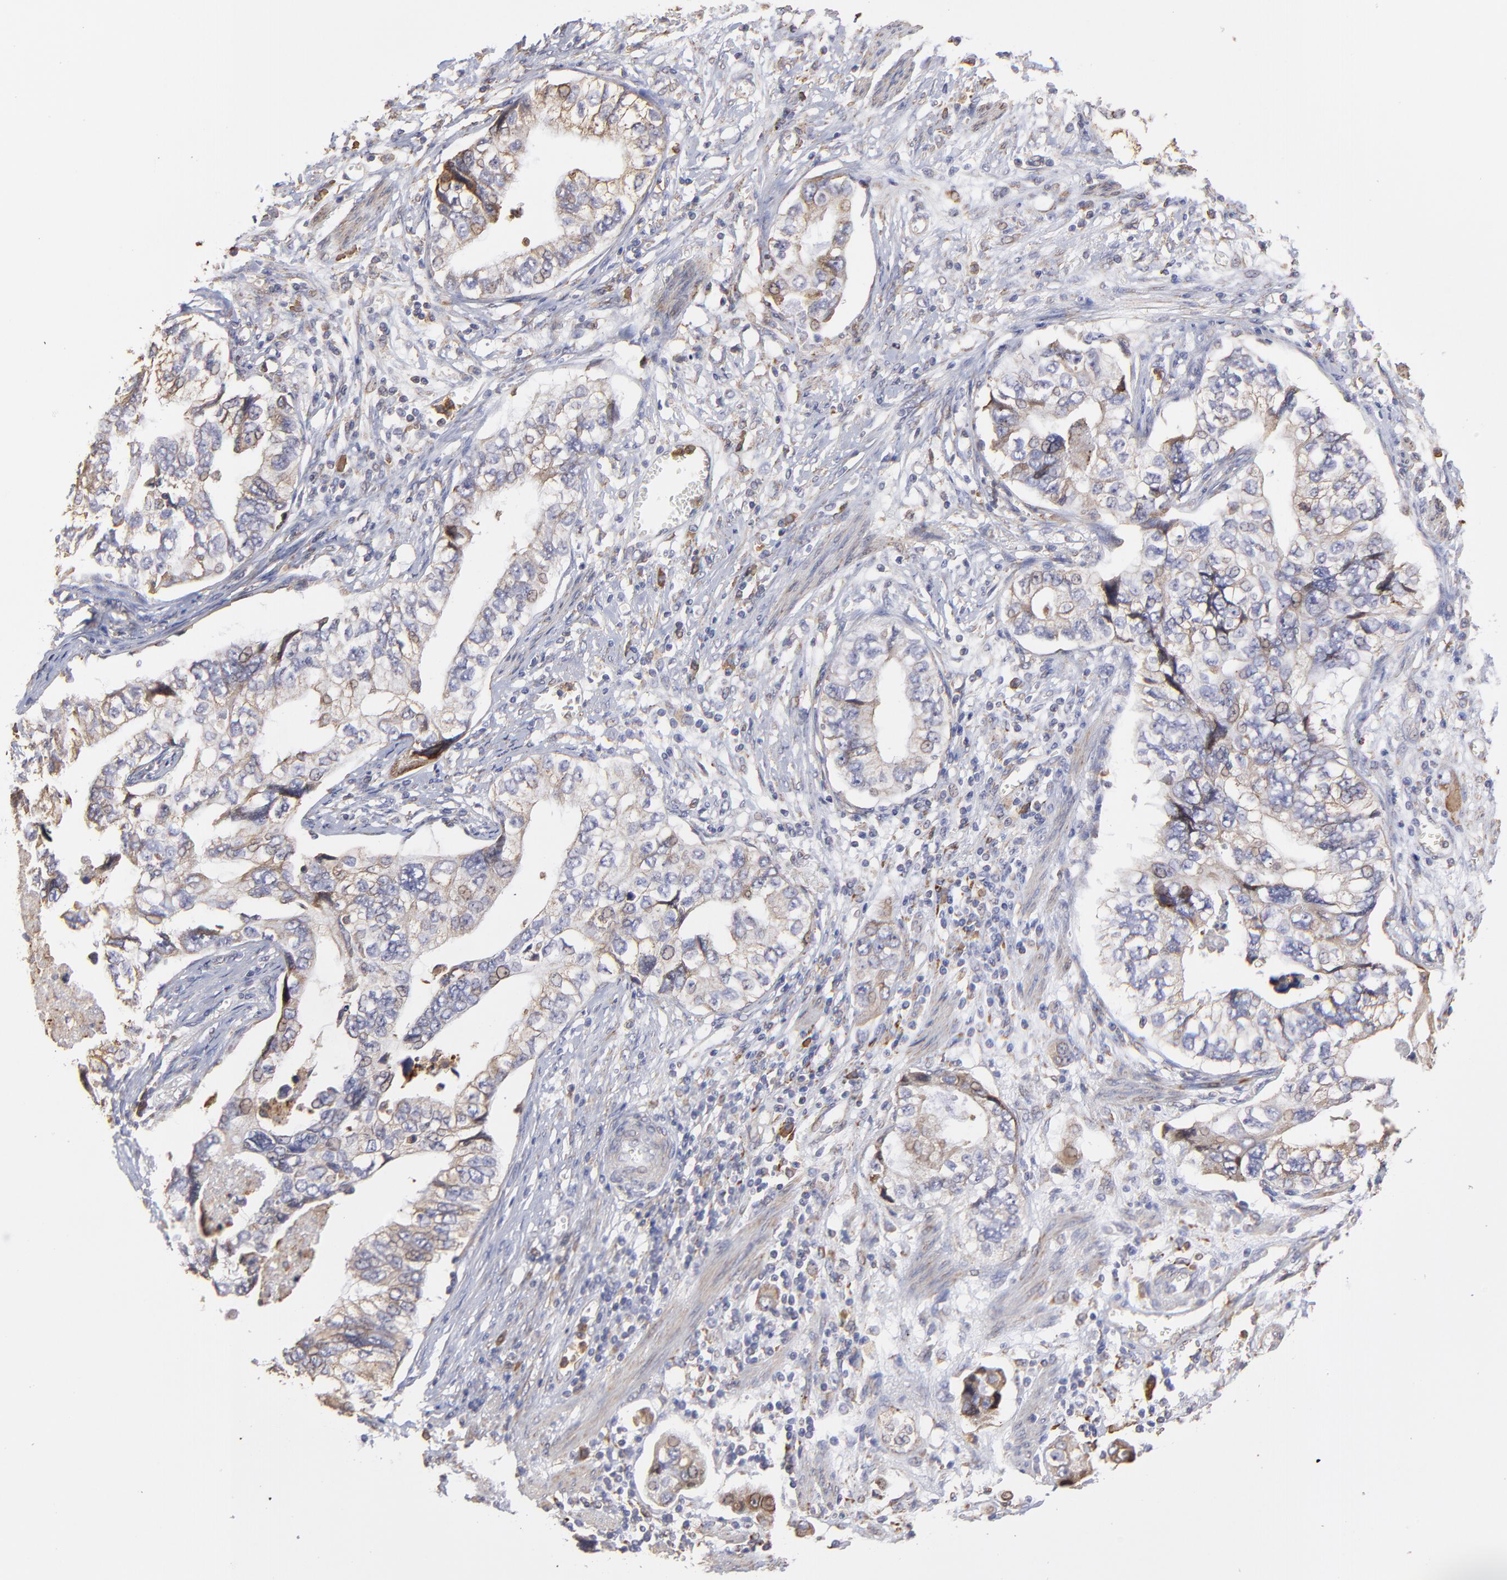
{"staining": {"intensity": "weak", "quantity": "<25%", "location": "cytoplasmic/membranous"}, "tissue": "stomach cancer", "cell_type": "Tumor cells", "image_type": "cancer", "snomed": [{"axis": "morphology", "description": "Adenocarcinoma, NOS"}, {"axis": "topography", "description": "Pancreas"}, {"axis": "topography", "description": "Stomach, upper"}], "caption": "Stomach adenocarcinoma was stained to show a protein in brown. There is no significant positivity in tumor cells.", "gene": "PFKM", "patient": {"sex": "male", "age": 77}}